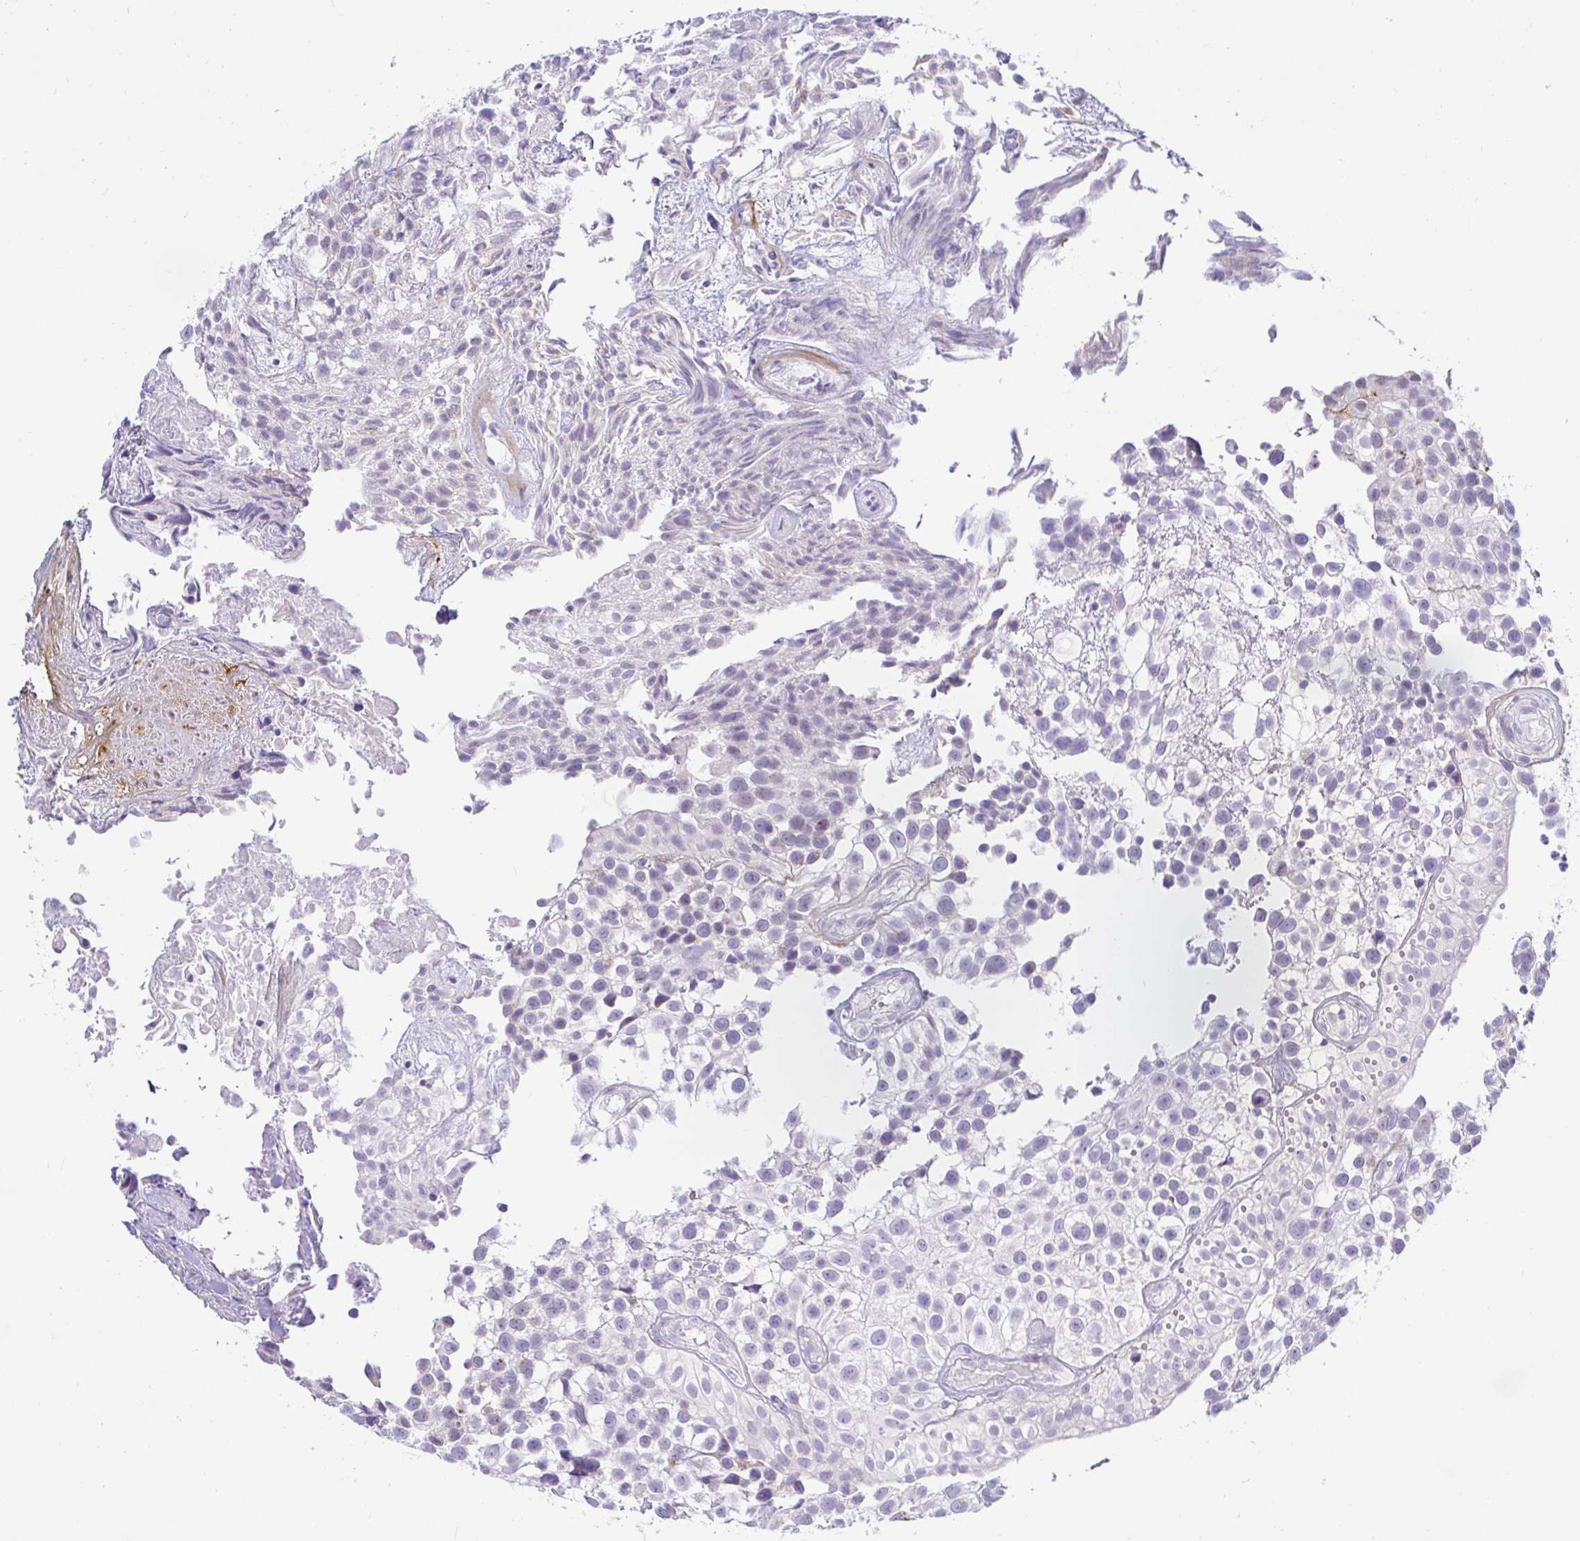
{"staining": {"intensity": "negative", "quantity": "none", "location": "none"}, "tissue": "urothelial cancer", "cell_type": "Tumor cells", "image_type": "cancer", "snomed": [{"axis": "morphology", "description": "Urothelial carcinoma, High grade"}, {"axis": "topography", "description": "Urinary bladder"}], "caption": "High power microscopy image of an immunohistochemistry micrograph of urothelial cancer, revealing no significant expression in tumor cells.", "gene": "OR51D1", "patient": {"sex": "male", "age": 56}}